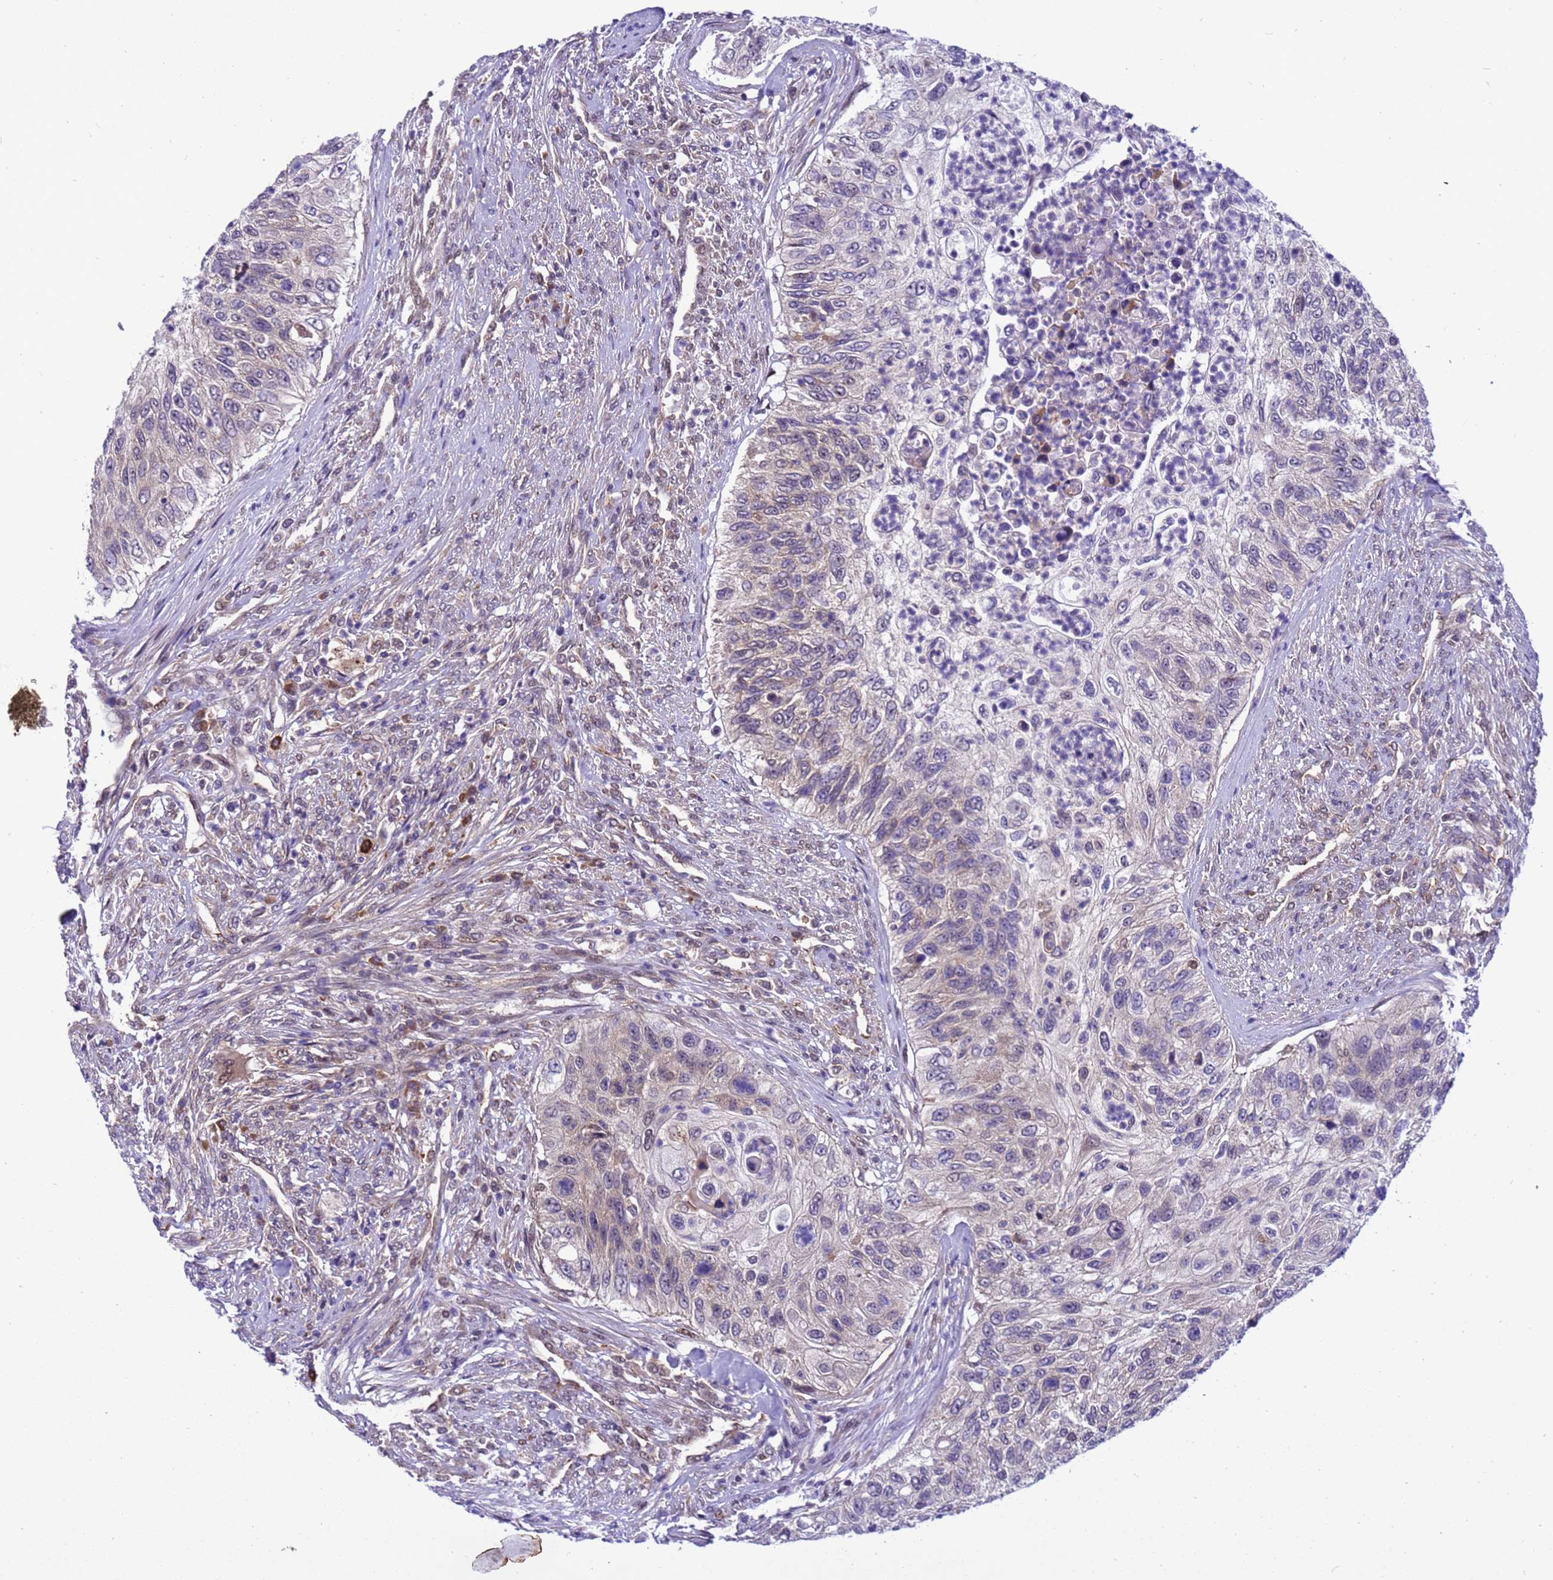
{"staining": {"intensity": "weak", "quantity": "<25%", "location": "cytoplasmic/membranous"}, "tissue": "urothelial cancer", "cell_type": "Tumor cells", "image_type": "cancer", "snomed": [{"axis": "morphology", "description": "Urothelial carcinoma, High grade"}, {"axis": "topography", "description": "Urinary bladder"}], "caption": "The micrograph reveals no significant positivity in tumor cells of urothelial cancer.", "gene": "RASD1", "patient": {"sex": "female", "age": 60}}